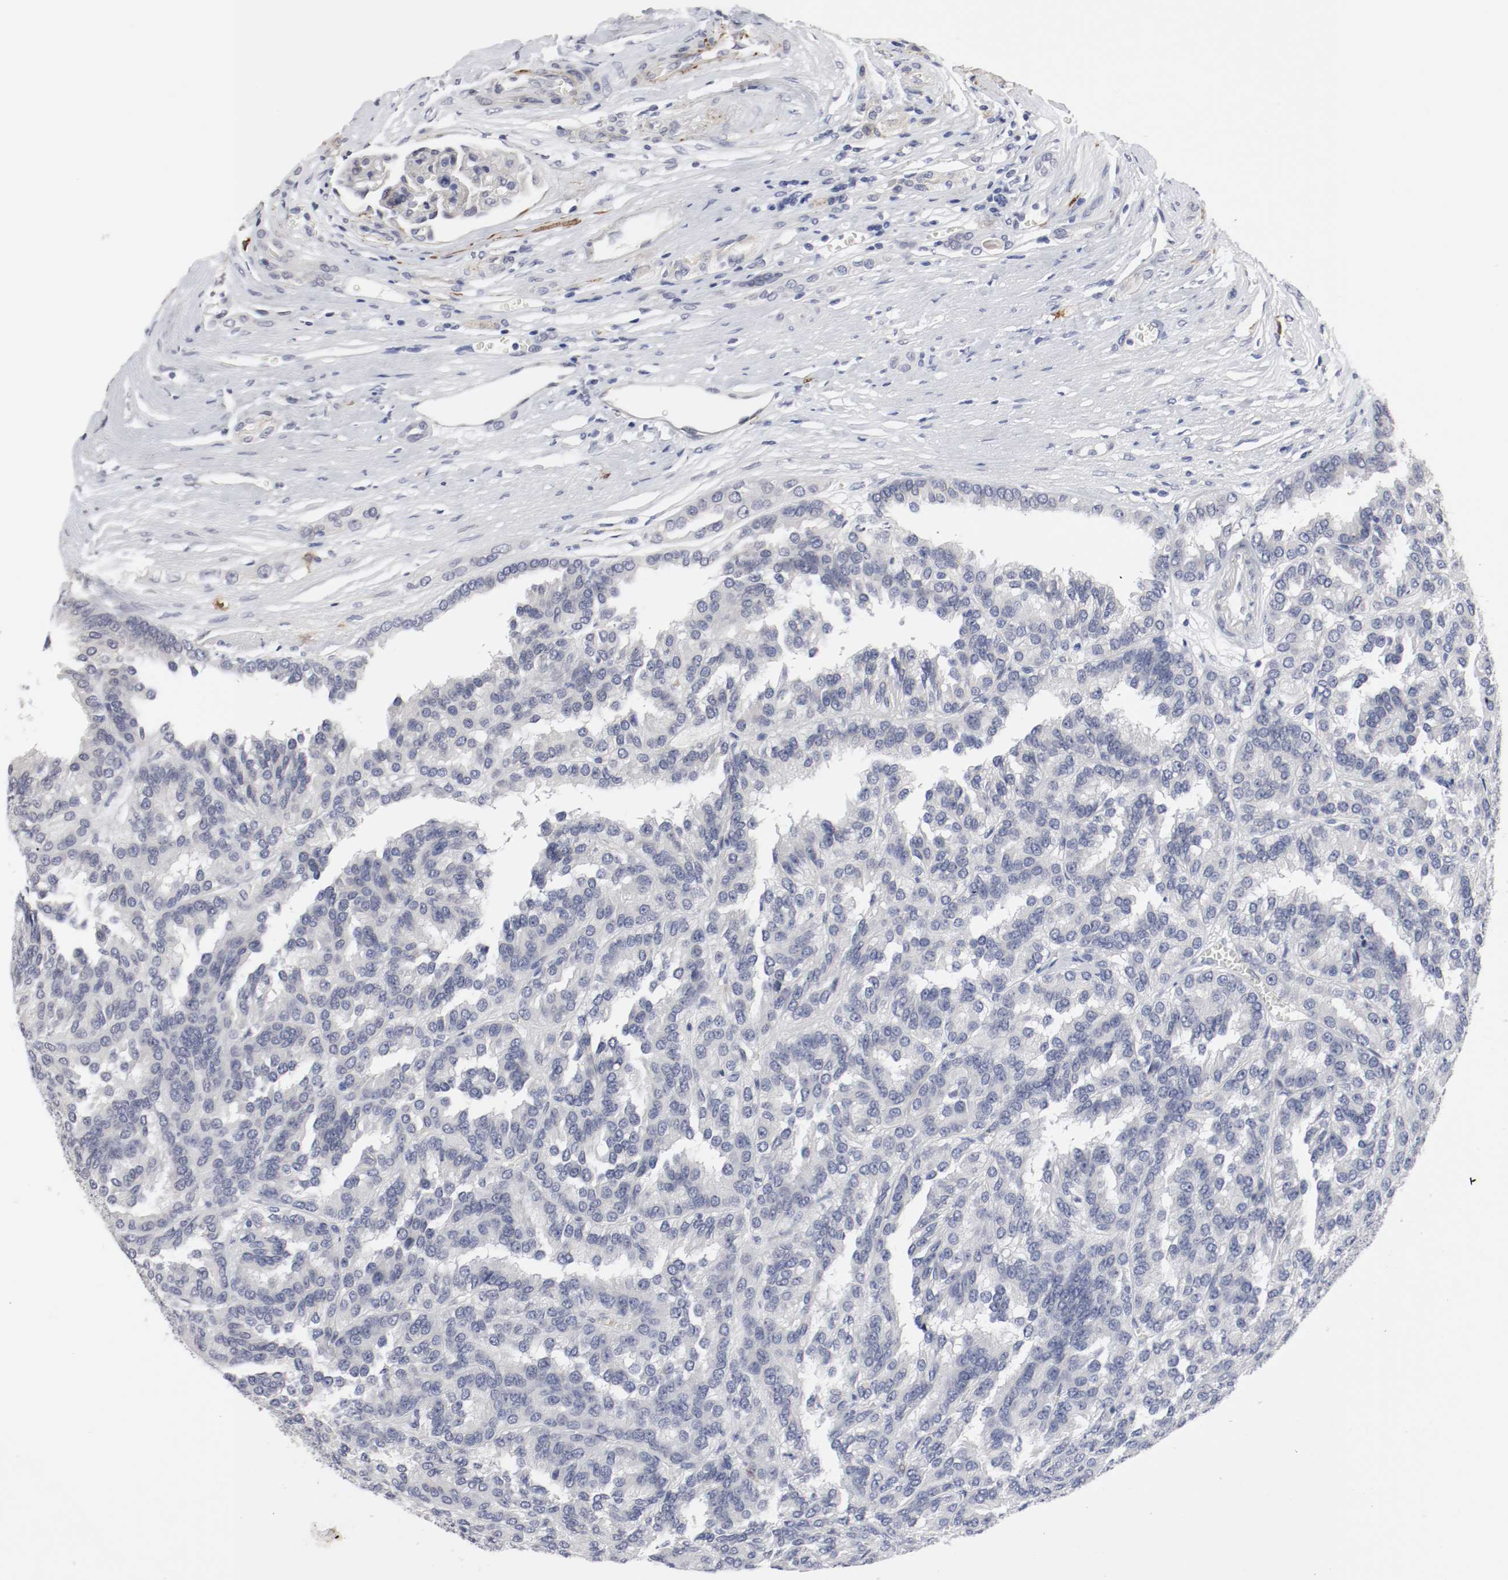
{"staining": {"intensity": "negative", "quantity": "none", "location": "none"}, "tissue": "renal cancer", "cell_type": "Tumor cells", "image_type": "cancer", "snomed": [{"axis": "morphology", "description": "Adenocarcinoma, NOS"}, {"axis": "topography", "description": "Kidney"}], "caption": "A high-resolution histopathology image shows IHC staining of renal adenocarcinoma, which demonstrates no significant expression in tumor cells.", "gene": "KIT", "patient": {"sex": "male", "age": 46}}